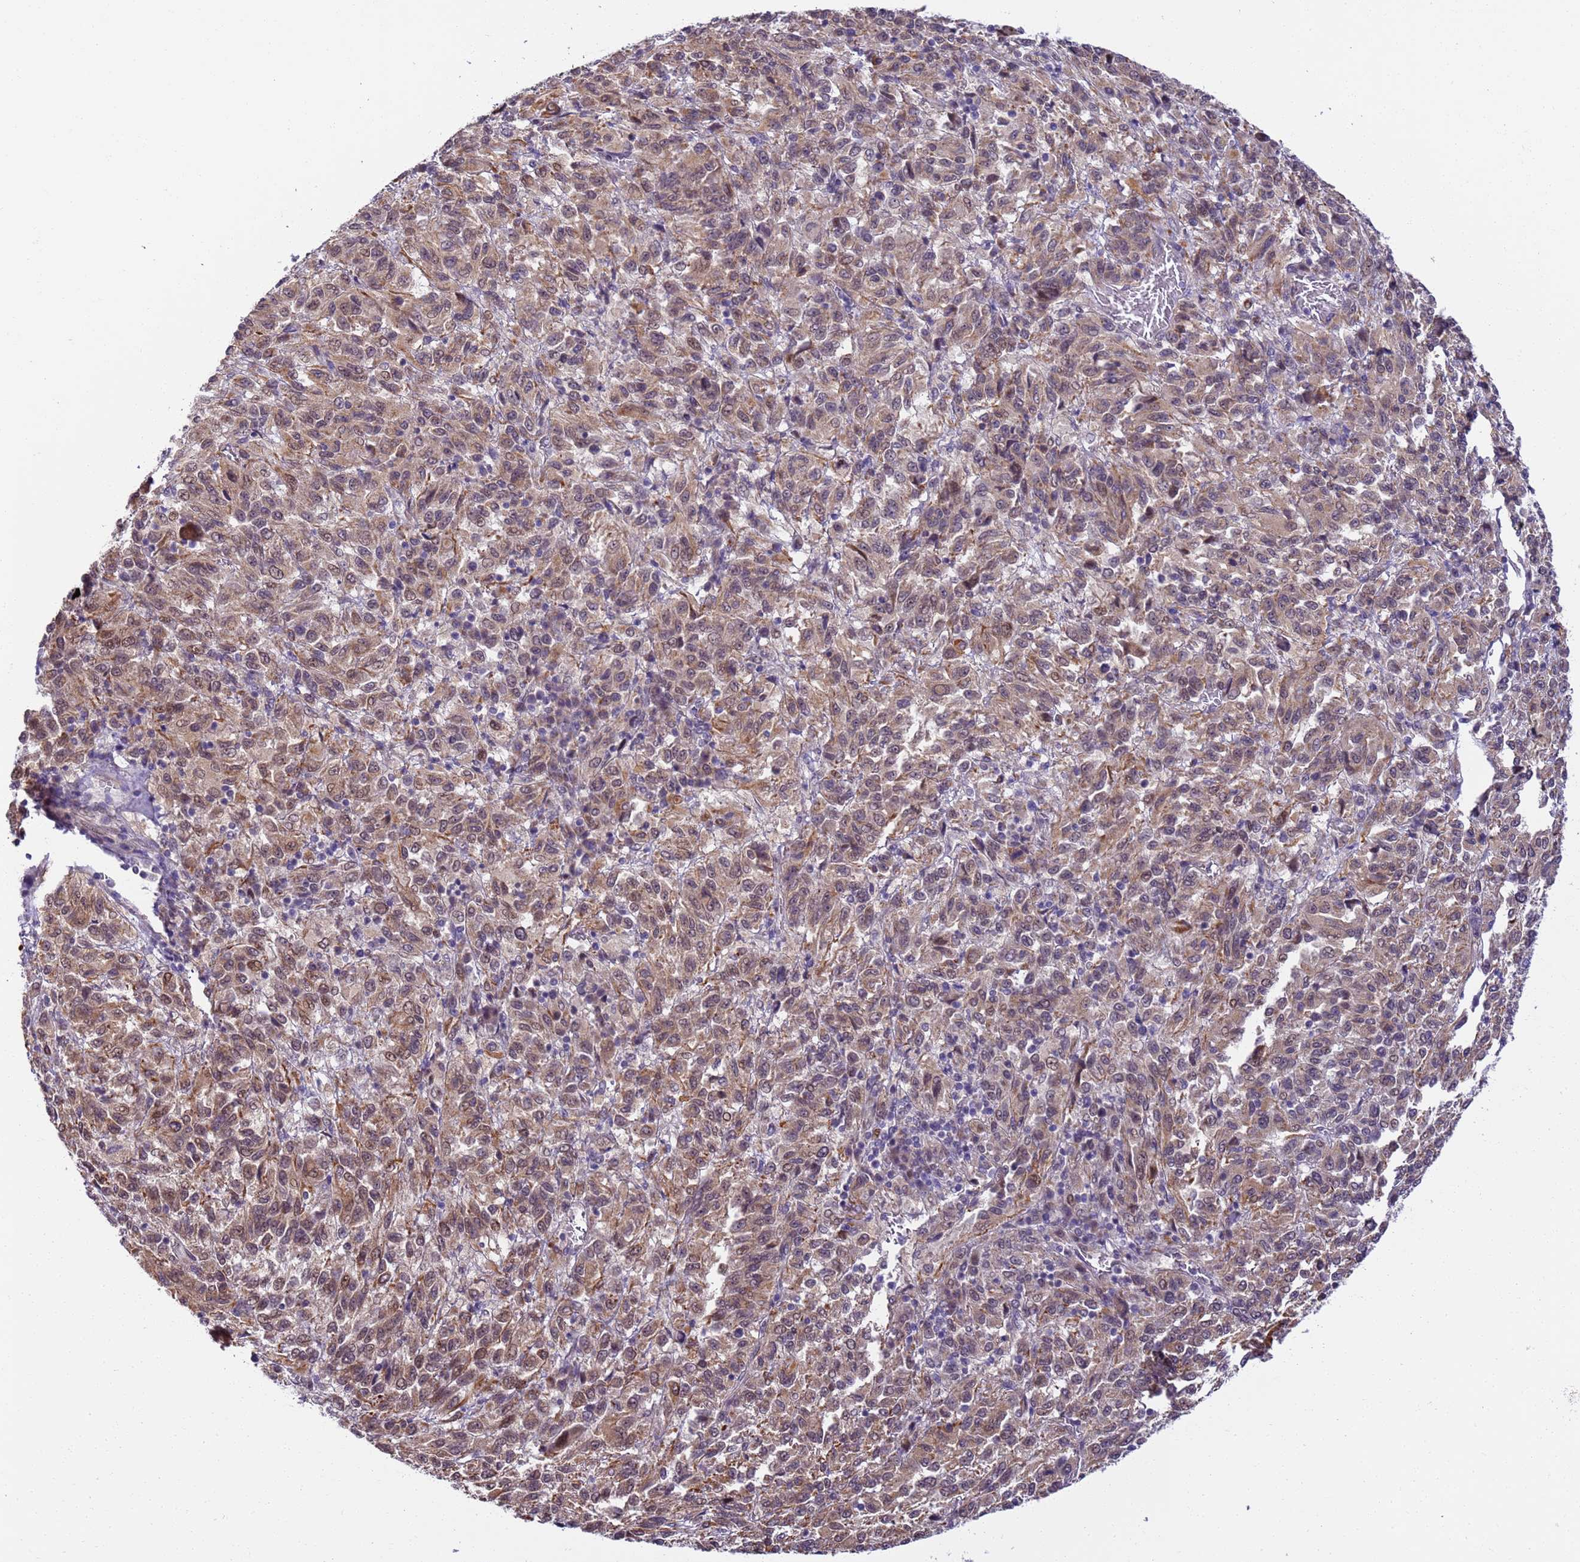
{"staining": {"intensity": "weak", "quantity": ">75%", "location": "cytoplasmic/membranous"}, "tissue": "melanoma", "cell_type": "Tumor cells", "image_type": "cancer", "snomed": [{"axis": "morphology", "description": "Malignant melanoma, Metastatic site"}, {"axis": "topography", "description": "Lung"}], "caption": "Immunohistochemistry micrograph of neoplastic tissue: human malignant melanoma (metastatic site) stained using IHC demonstrates low levels of weak protein expression localized specifically in the cytoplasmic/membranous of tumor cells, appearing as a cytoplasmic/membranous brown color.", "gene": "RAPGEF3", "patient": {"sex": "male", "age": 64}}